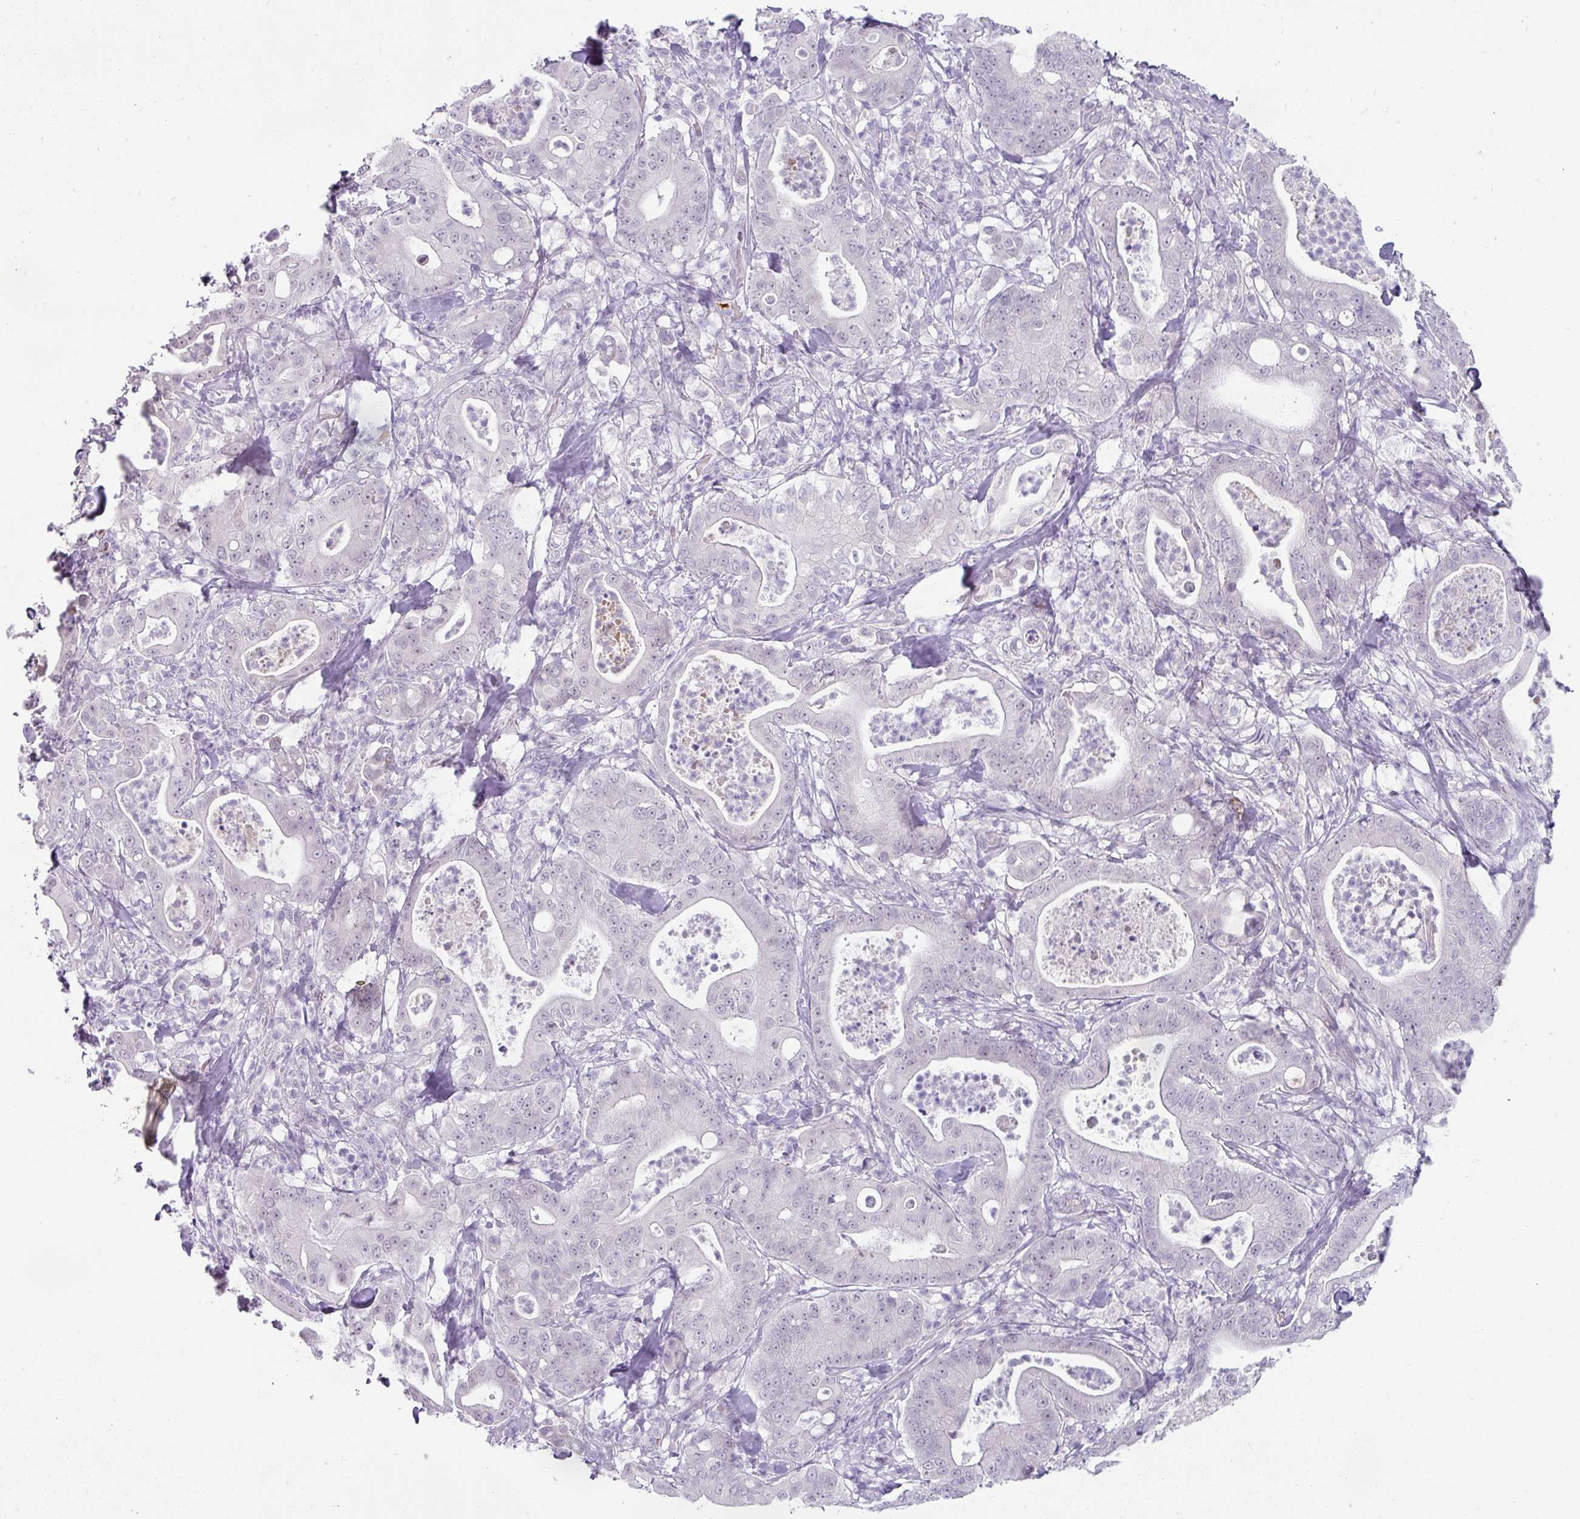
{"staining": {"intensity": "negative", "quantity": "none", "location": "none"}, "tissue": "pancreatic cancer", "cell_type": "Tumor cells", "image_type": "cancer", "snomed": [{"axis": "morphology", "description": "Adenocarcinoma, NOS"}, {"axis": "topography", "description": "Pancreas"}], "caption": "This is an IHC image of human pancreatic cancer (adenocarcinoma). There is no expression in tumor cells.", "gene": "FGF17", "patient": {"sex": "male", "age": 71}}